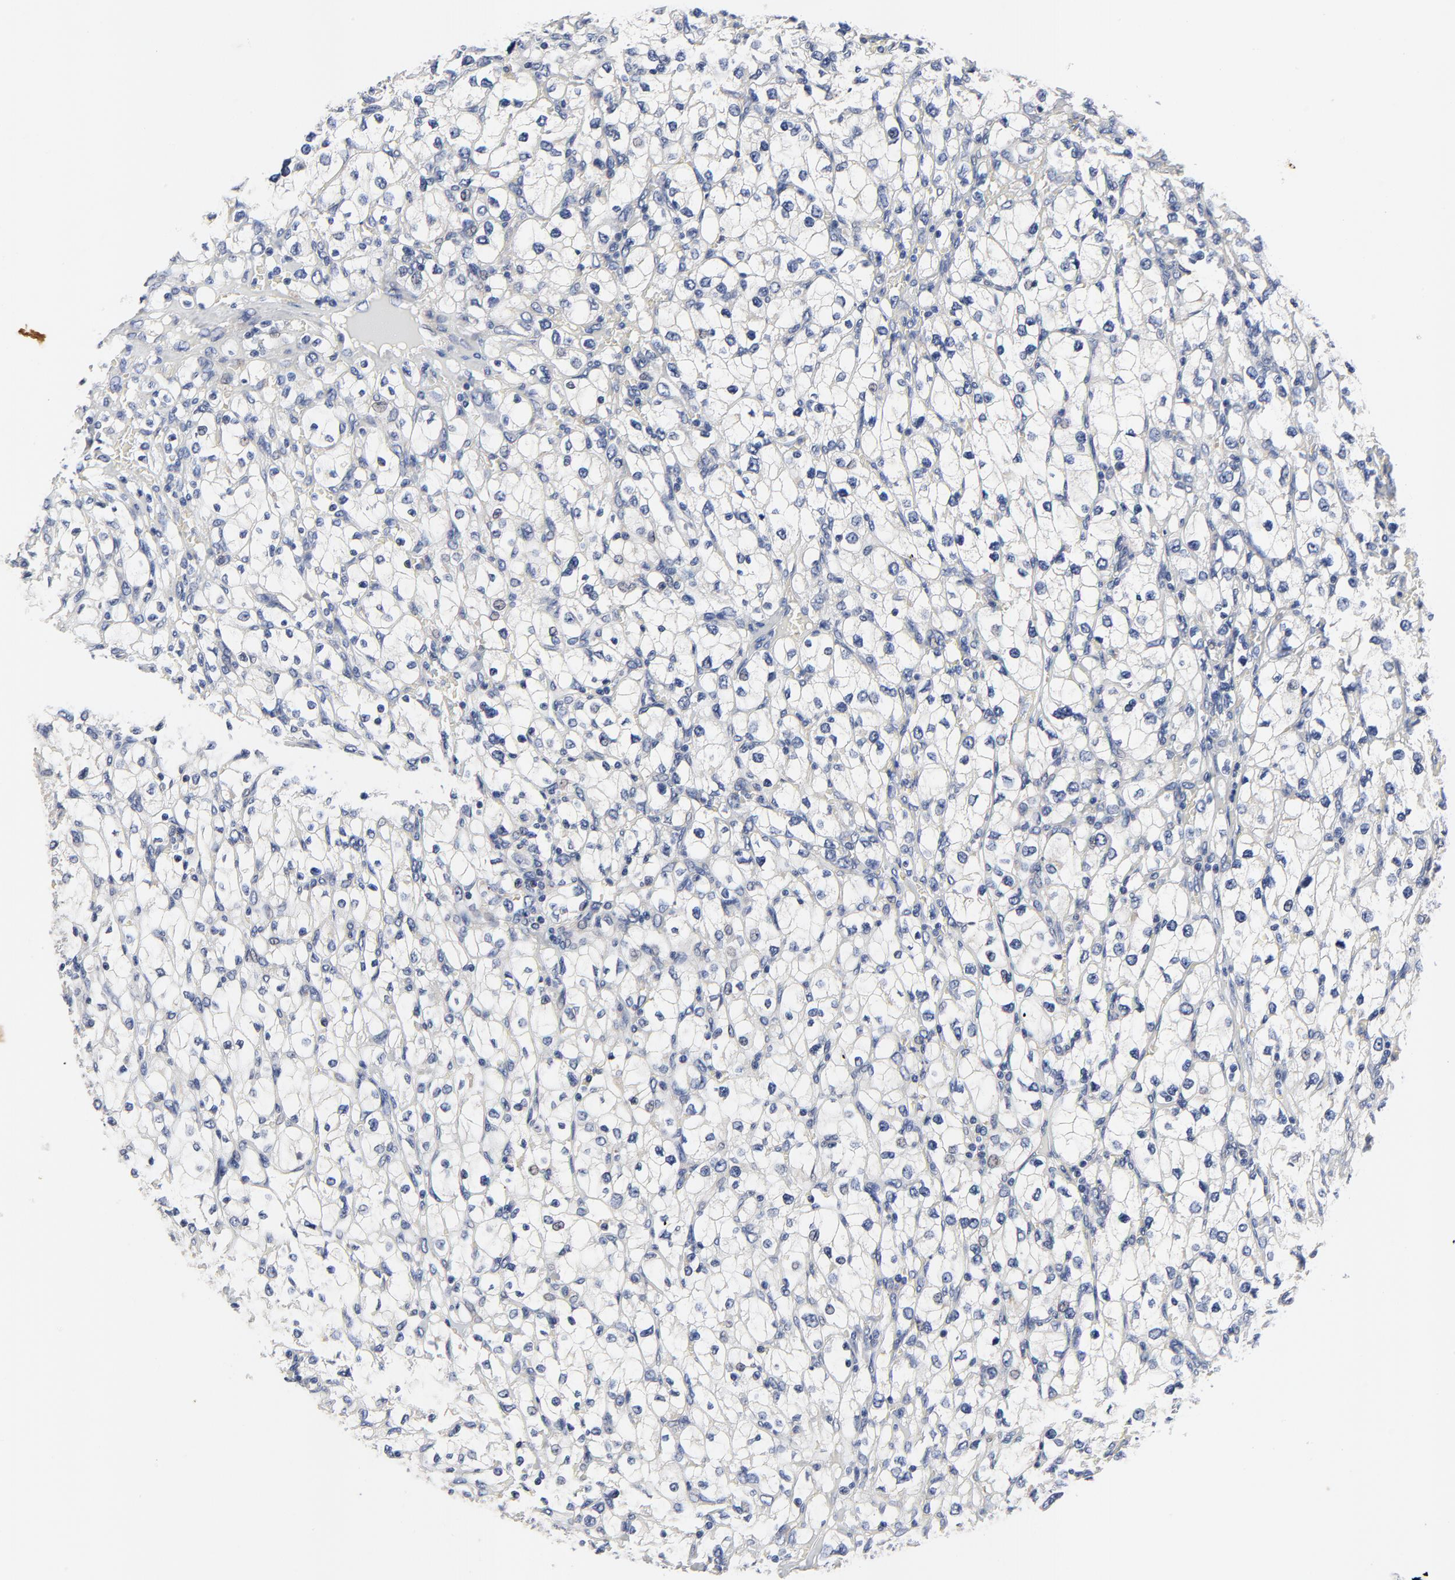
{"staining": {"intensity": "negative", "quantity": "none", "location": "none"}, "tissue": "renal cancer", "cell_type": "Tumor cells", "image_type": "cancer", "snomed": [{"axis": "morphology", "description": "Adenocarcinoma, NOS"}, {"axis": "topography", "description": "Kidney"}], "caption": "Immunohistochemistry of renal cancer shows no staining in tumor cells.", "gene": "VAV2", "patient": {"sex": "female", "age": 62}}